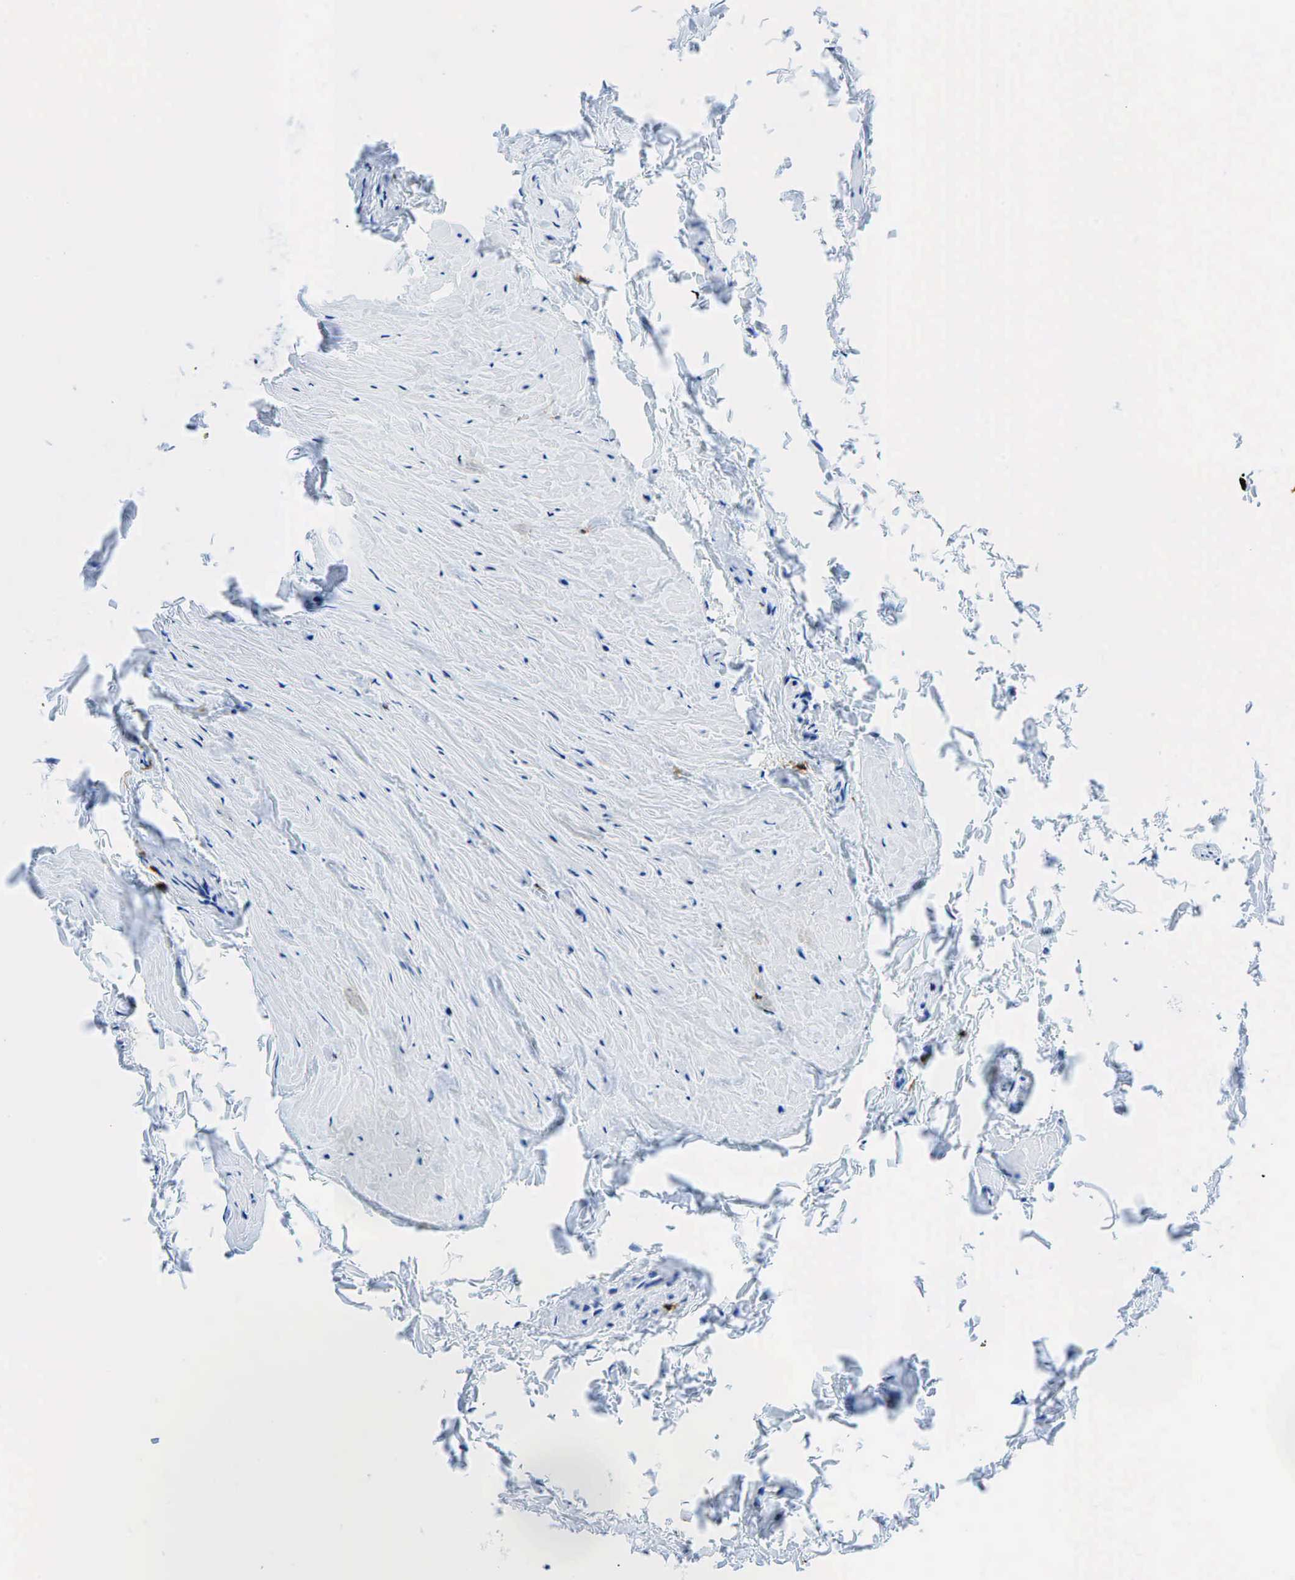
{"staining": {"intensity": "negative", "quantity": "none", "location": "none"}, "tissue": "epididymis", "cell_type": "Glandular cells", "image_type": "normal", "snomed": [{"axis": "morphology", "description": "Normal tissue, NOS"}, {"axis": "topography", "description": "Epididymis"}], "caption": "The histopathology image shows no staining of glandular cells in benign epididymis.", "gene": "PTPRC", "patient": {"sex": "male", "age": 47}}